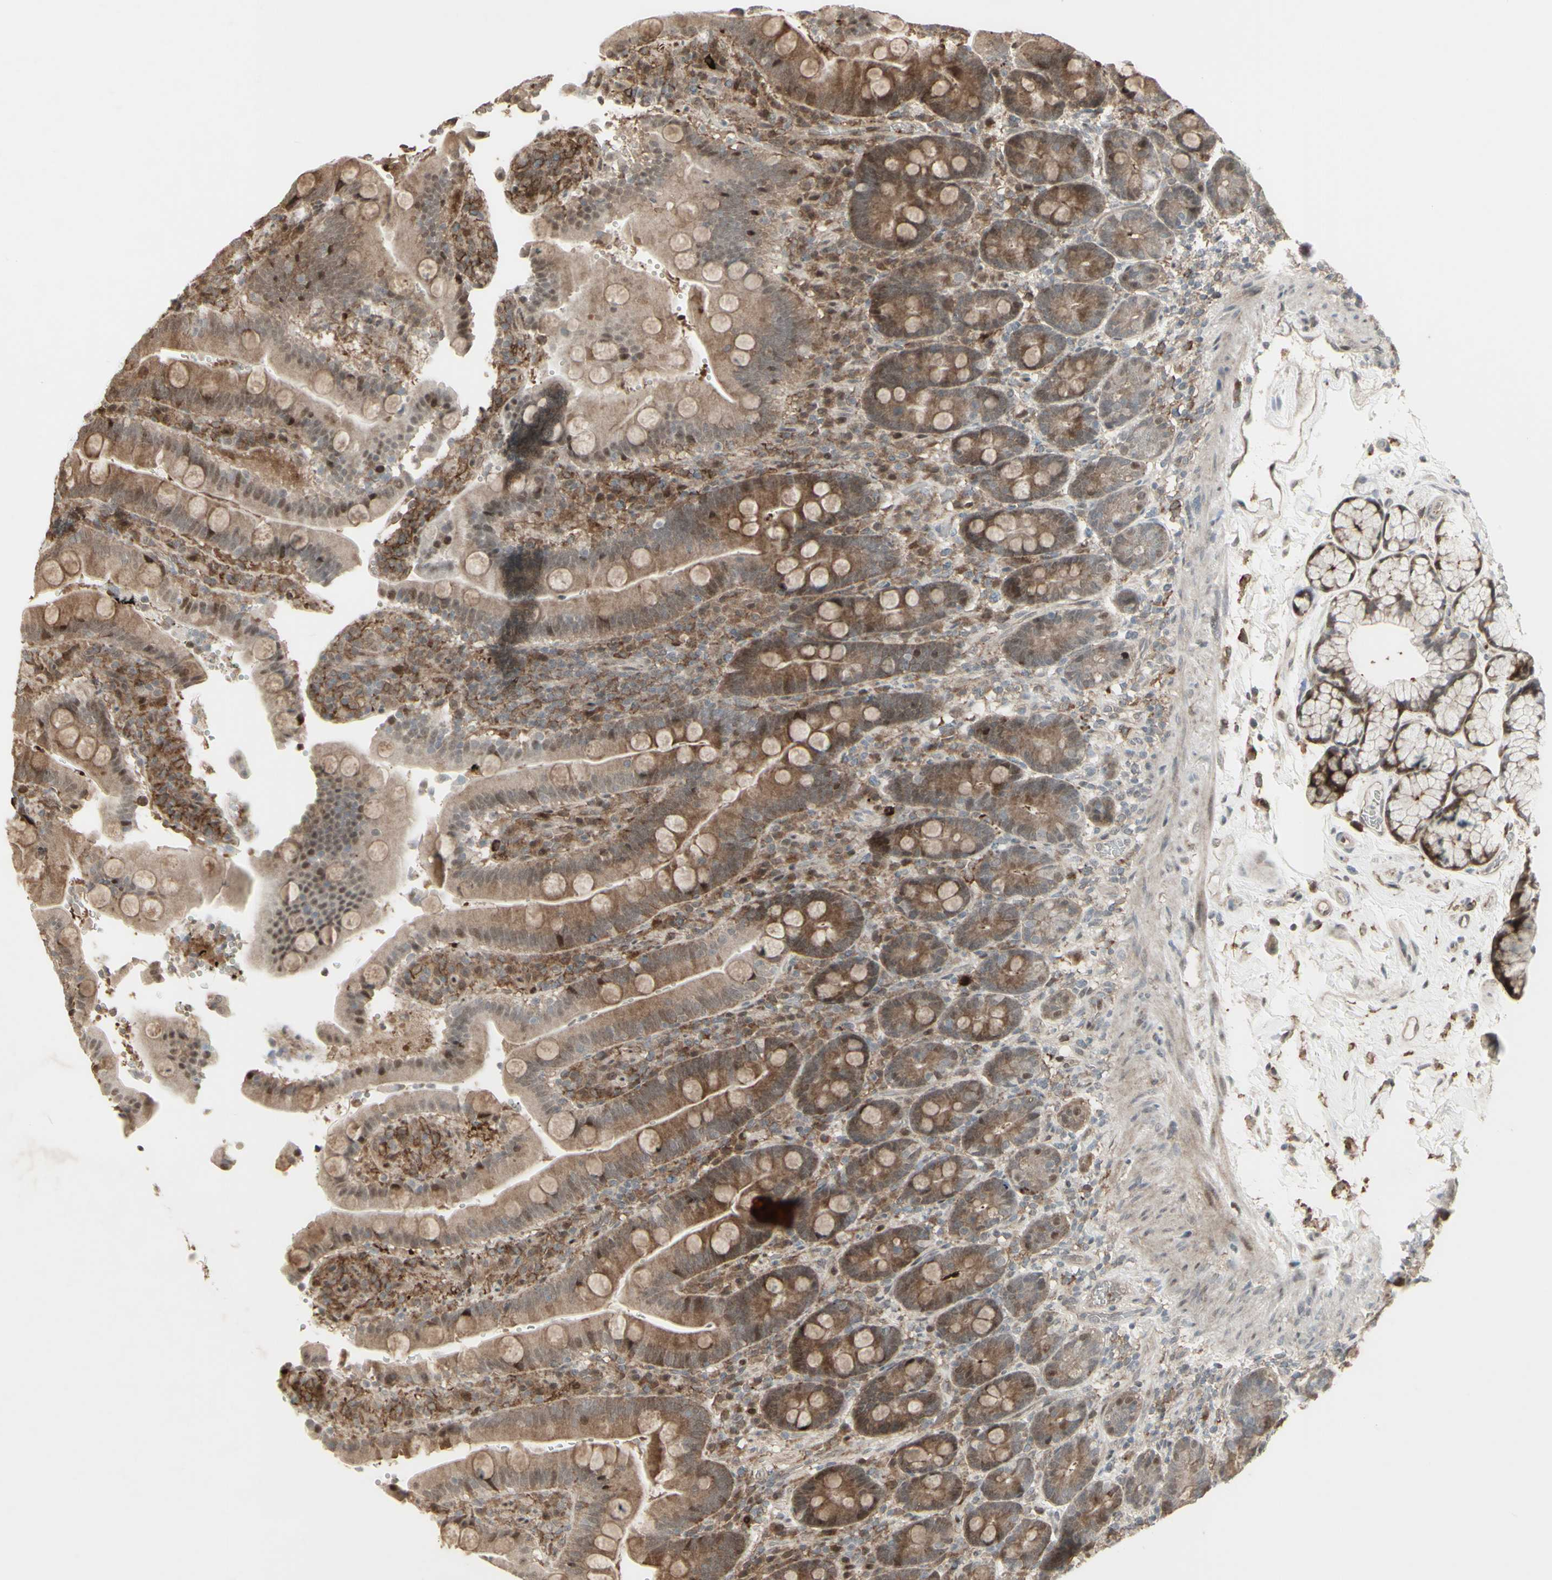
{"staining": {"intensity": "moderate", "quantity": ">75%", "location": "cytoplasmic/membranous"}, "tissue": "duodenum", "cell_type": "Glandular cells", "image_type": "normal", "snomed": [{"axis": "morphology", "description": "Normal tissue, NOS"}, {"axis": "topography", "description": "Small intestine, NOS"}], "caption": "Benign duodenum was stained to show a protein in brown. There is medium levels of moderate cytoplasmic/membranous positivity in approximately >75% of glandular cells. (IHC, brightfield microscopy, high magnification).", "gene": "CD33", "patient": {"sex": "female", "age": 71}}